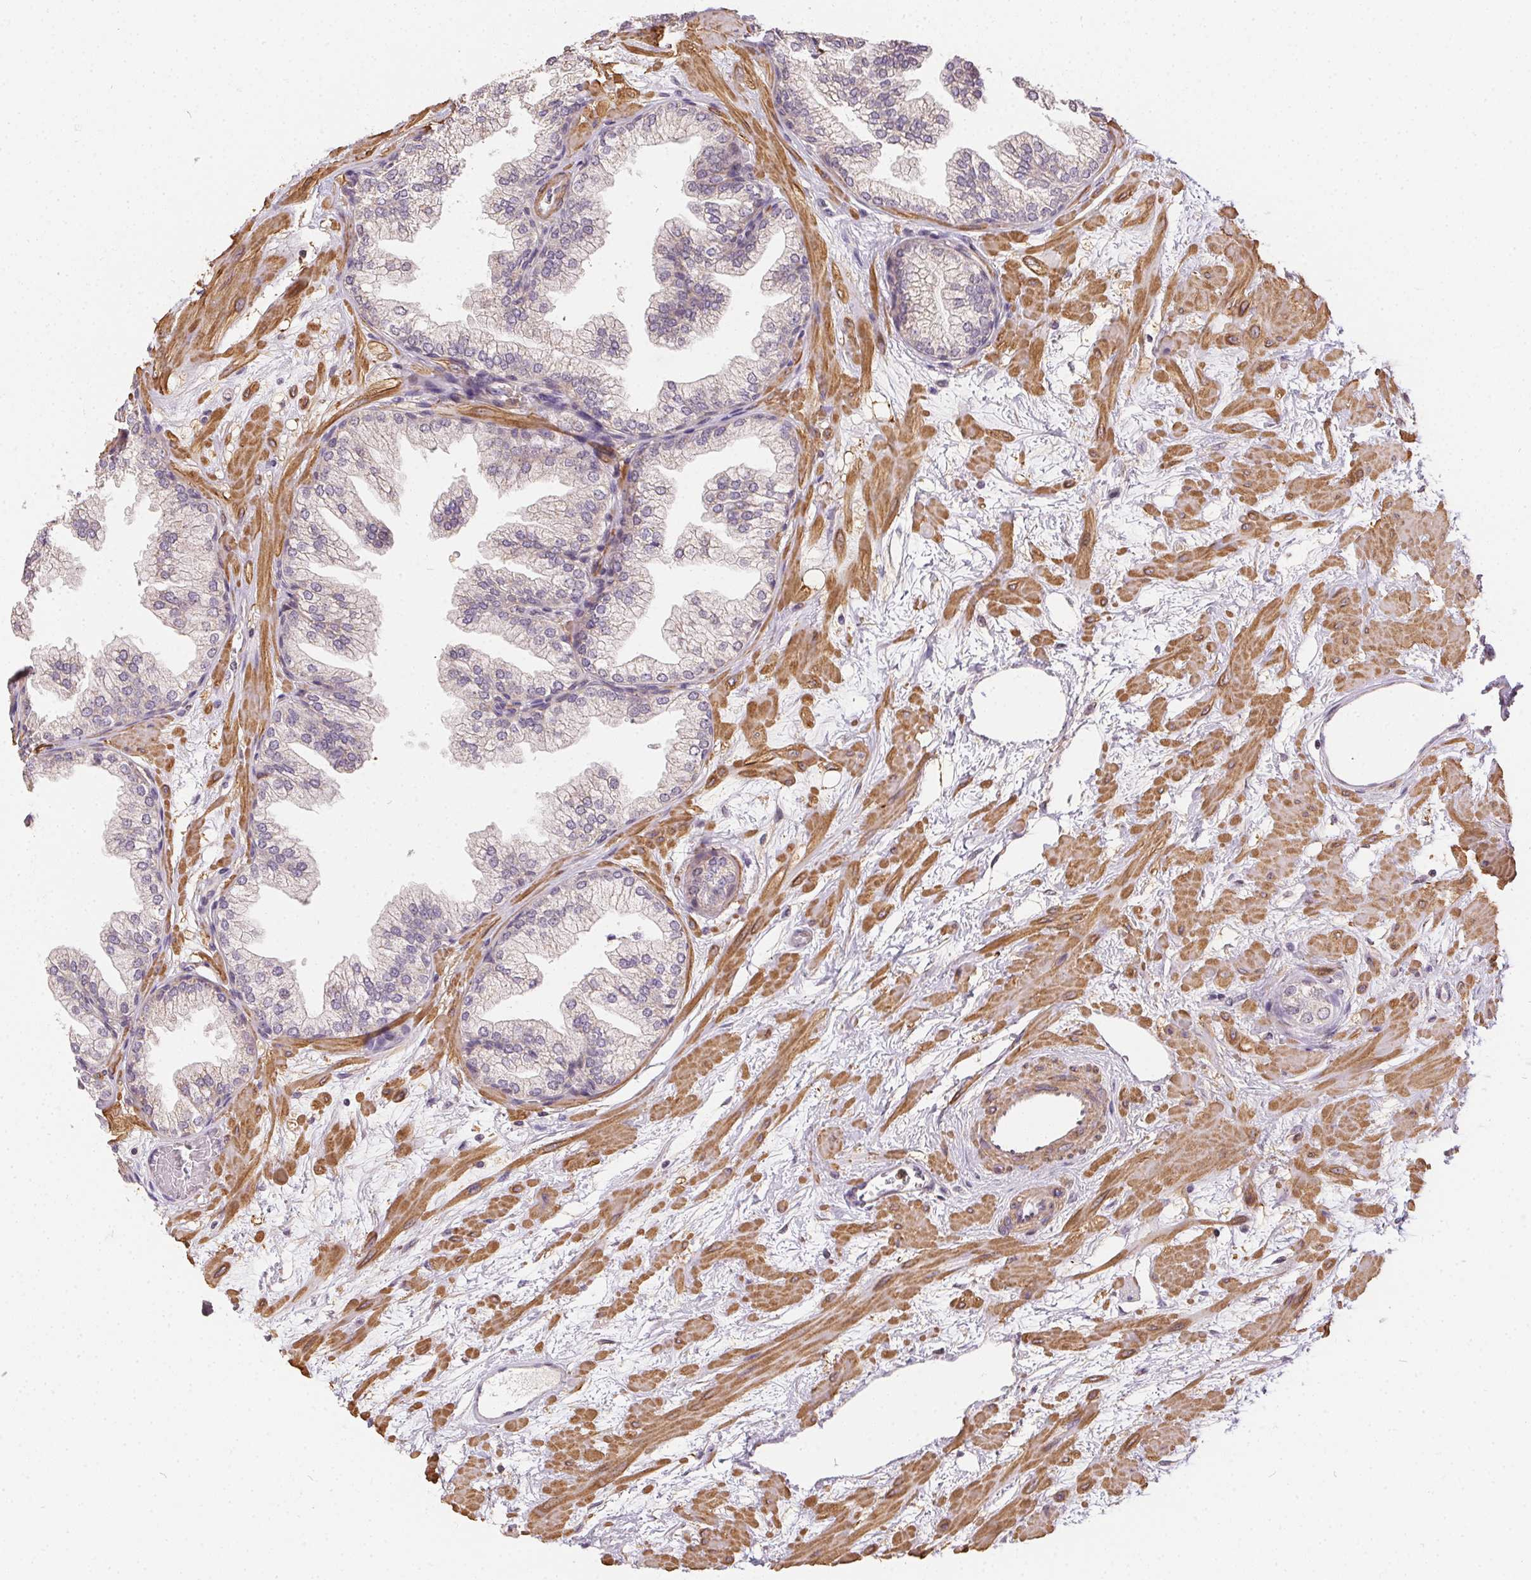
{"staining": {"intensity": "negative", "quantity": "none", "location": "none"}, "tissue": "prostate", "cell_type": "Glandular cells", "image_type": "normal", "snomed": [{"axis": "morphology", "description": "Normal tissue, NOS"}, {"axis": "topography", "description": "Prostate"}], "caption": "DAB (3,3'-diaminobenzidine) immunohistochemical staining of unremarkable prostate demonstrates no significant expression in glandular cells. The staining is performed using DAB brown chromogen with nuclei counter-stained in using hematoxylin.", "gene": "REV3L", "patient": {"sex": "male", "age": 37}}